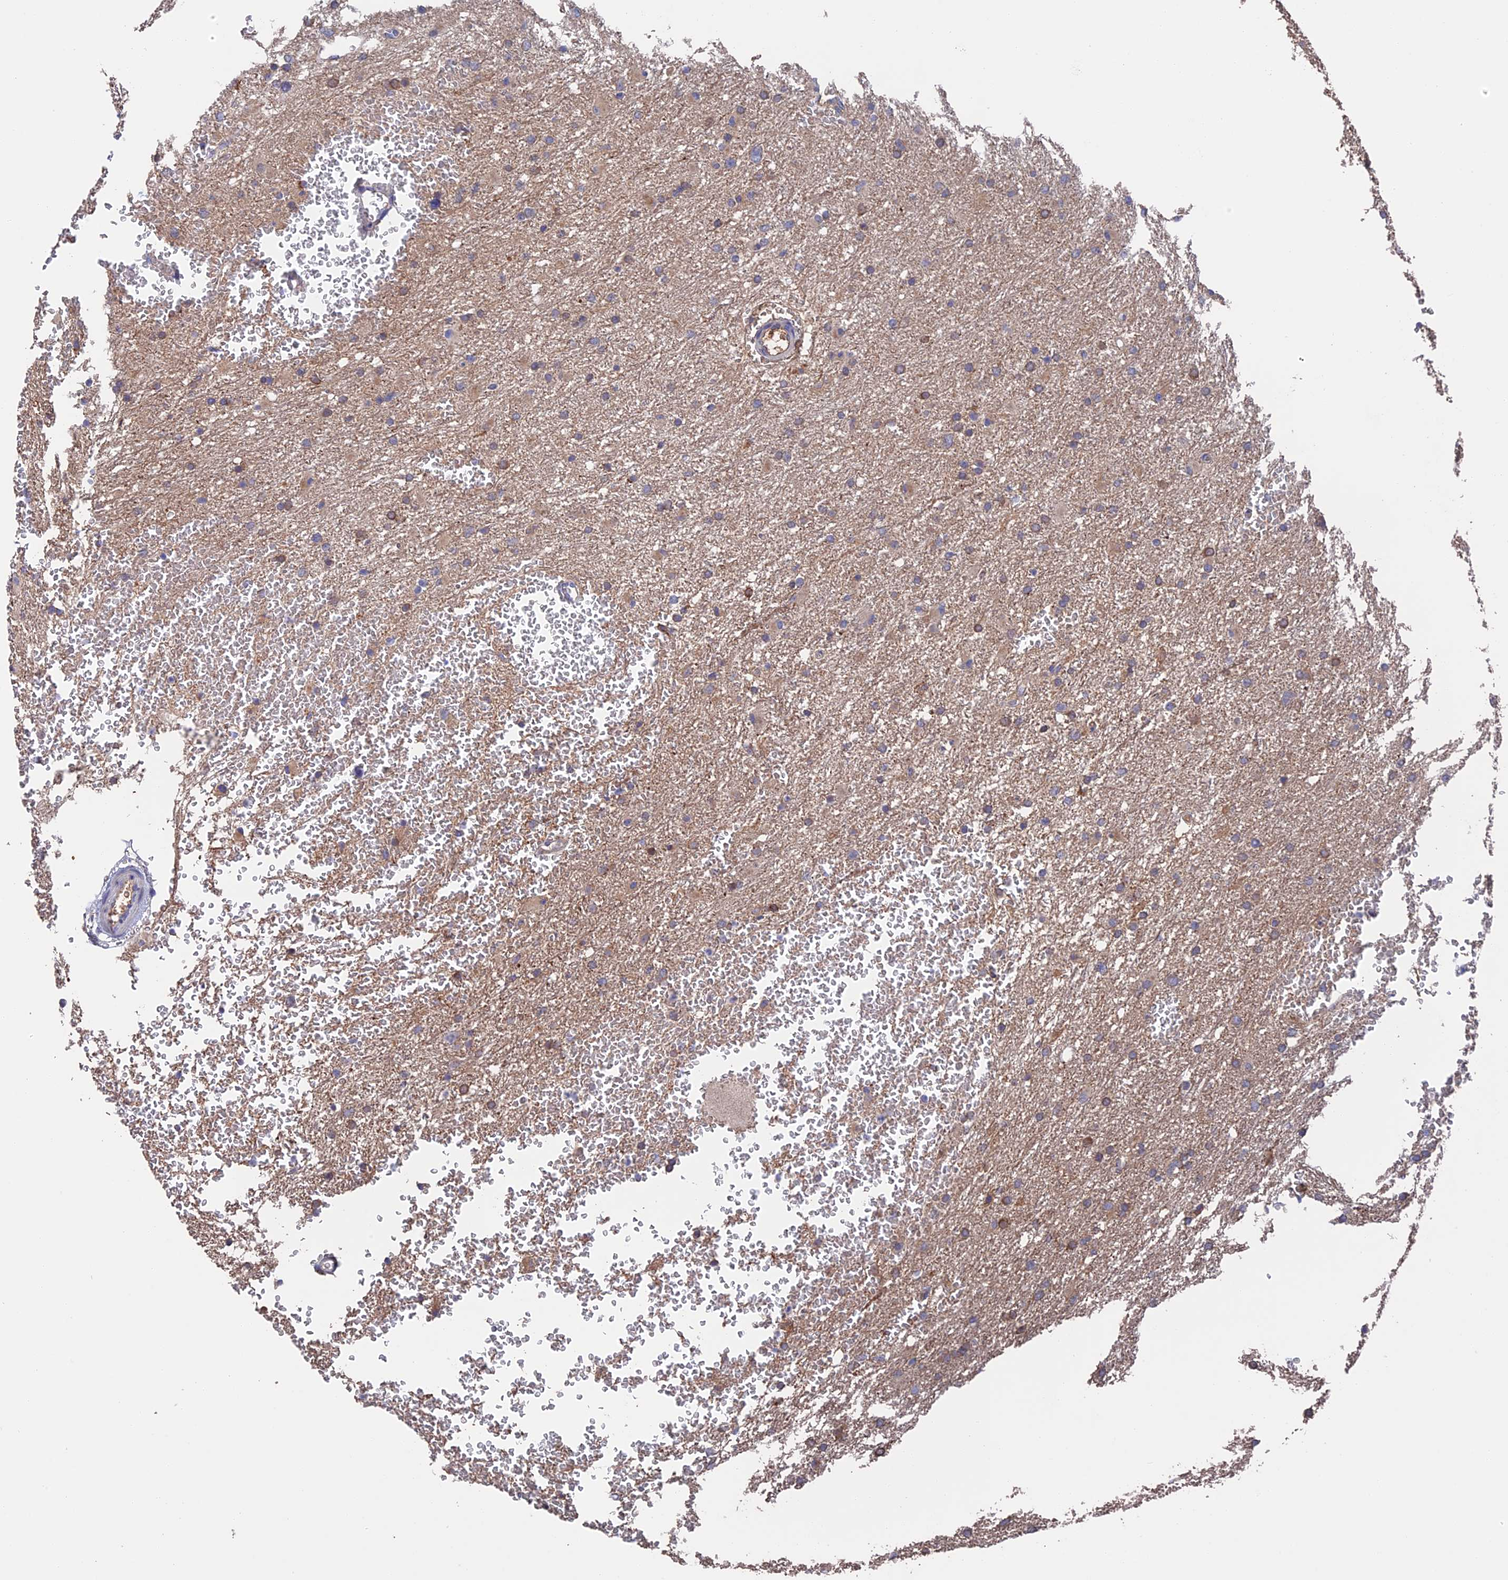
{"staining": {"intensity": "moderate", "quantity": "<25%", "location": "cytoplasmic/membranous"}, "tissue": "glioma", "cell_type": "Tumor cells", "image_type": "cancer", "snomed": [{"axis": "morphology", "description": "Glioma, malignant, High grade"}, {"axis": "topography", "description": "Cerebral cortex"}], "caption": "A micrograph showing moderate cytoplasmic/membranous positivity in about <25% of tumor cells in malignant high-grade glioma, as visualized by brown immunohistochemical staining.", "gene": "HPF1", "patient": {"sex": "female", "age": 36}}